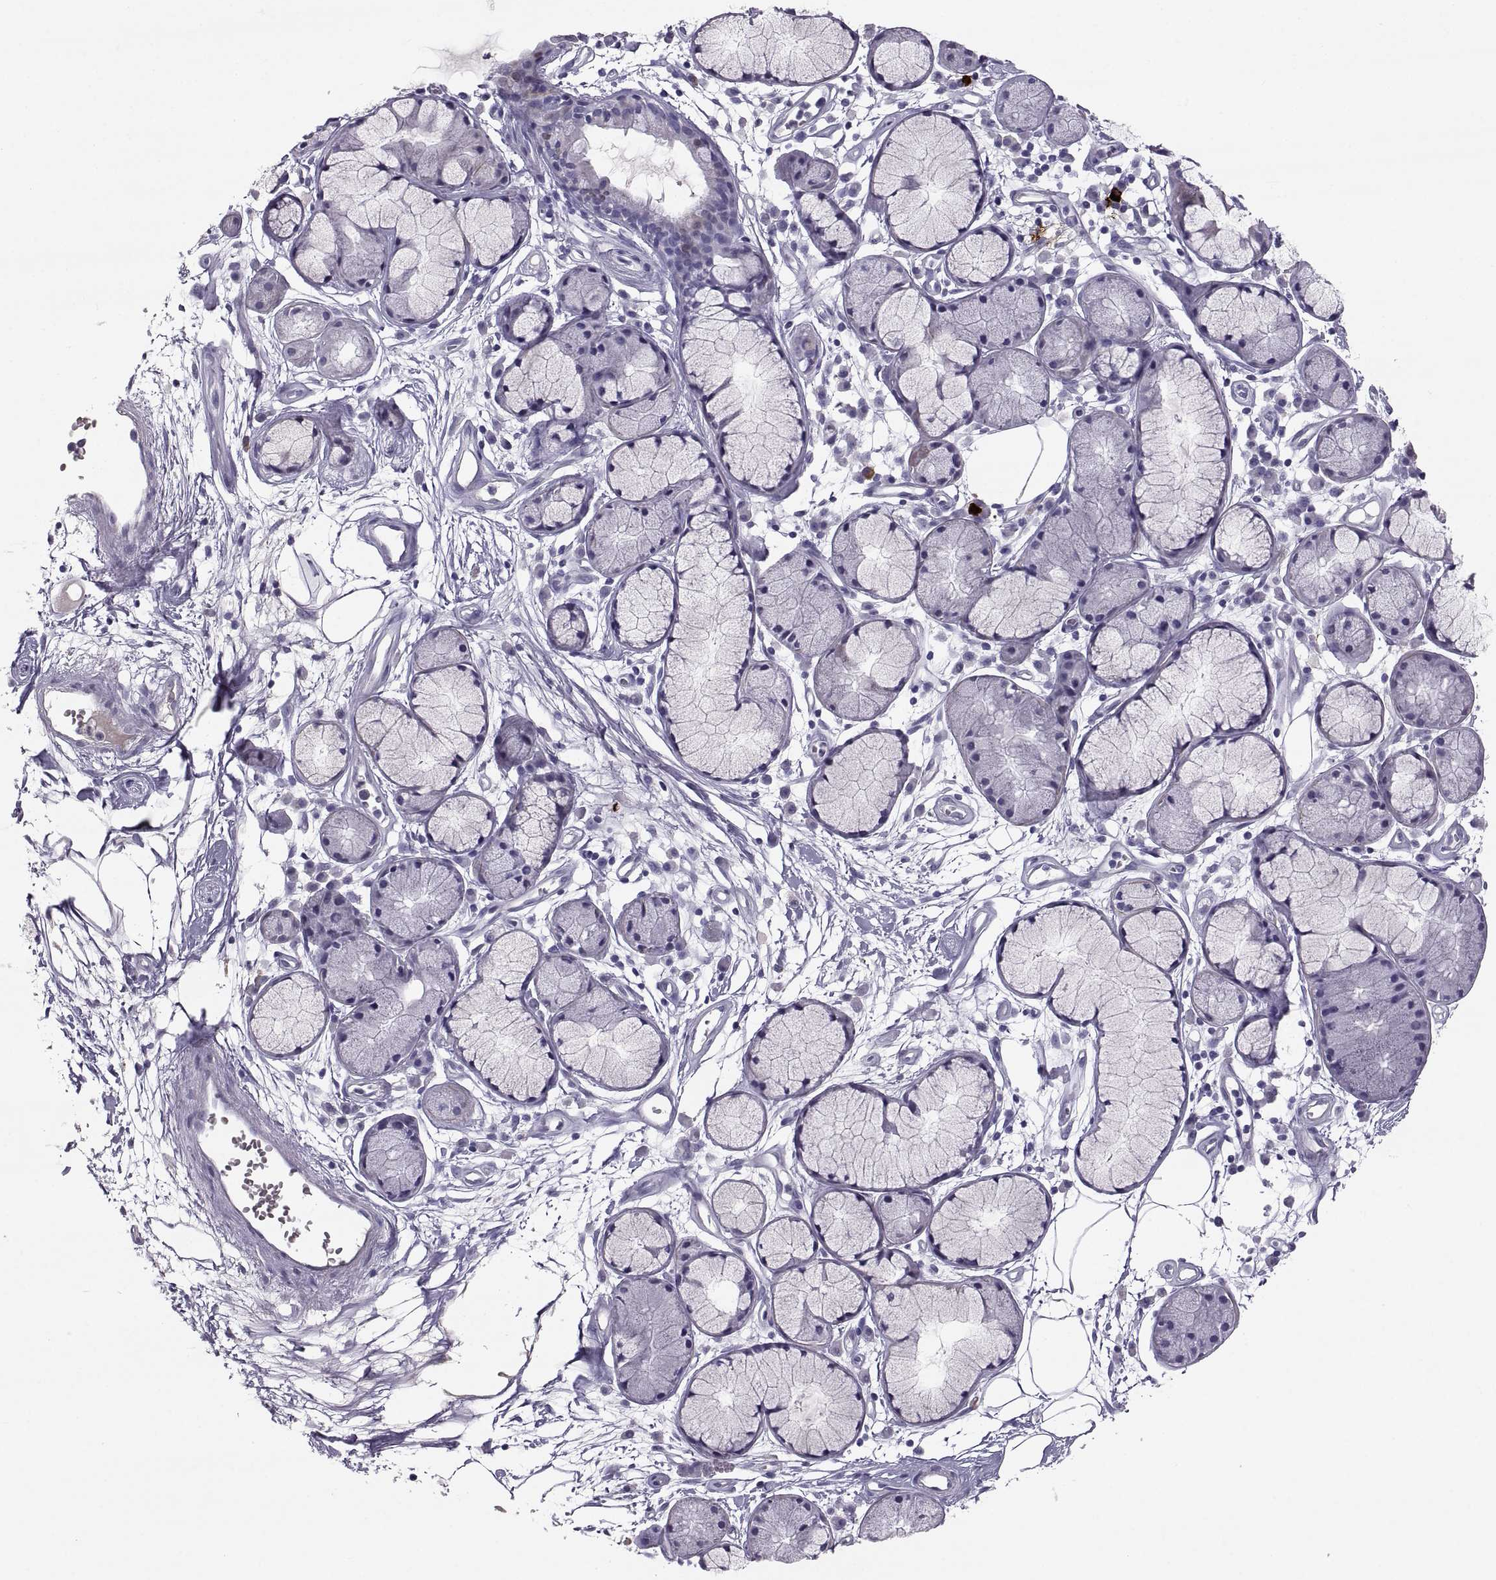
{"staining": {"intensity": "negative", "quantity": "none", "location": "none"}, "tissue": "adipose tissue", "cell_type": "Adipocytes", "image_type": "normal", "snomed": [{"axis": "morphology", "description": "Normal tissue, NOS"}, {"axis": "morphology", "description": "Squamous cell carcinoma, NOS"}, {"axis": "topography", "description": "Cartilage tissue"}, {"axis": "topography", "description": "Lung"}], "caption": "IHC photomicrograph of benign adipose tissue: adipose tissue stained with DAB (3,3'-diaminobenzidine) demonstrates no significant protein expression in adipocytes. (DAB immunohistochemistry, high magnification).", "gene": "IGSF1", "patient": {"sex": "male", "age": 66}}